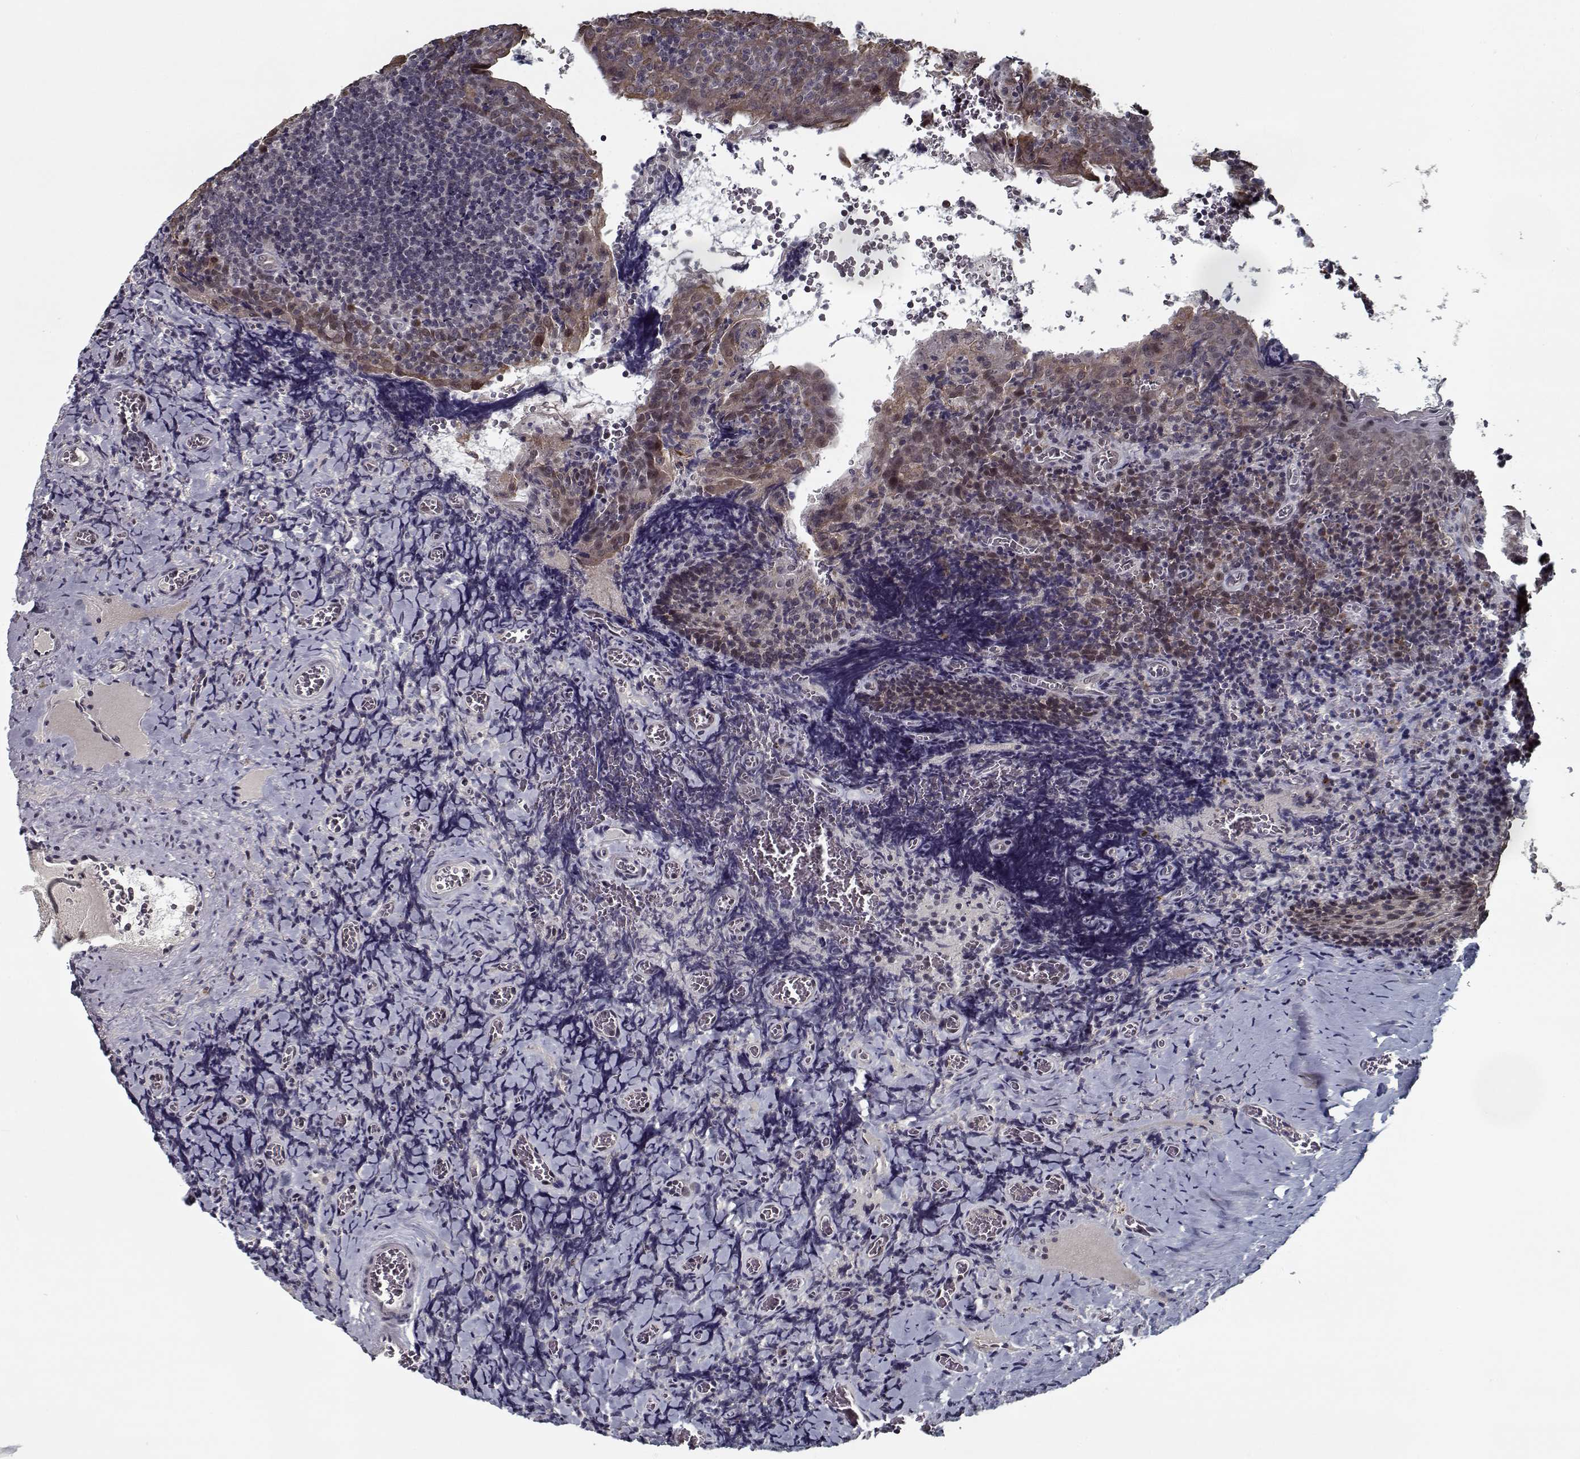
{"staining": {"intensity": "negative", "quantity": "none", "location": "none"}, "tissue": "tonsil", "cell_type": "Germinal center cells", "image_type": "normal", "snomed": [{"axis": "morphology", "description": "Normal tissue, NOS"}, {"axis": "morphology", "description": "Inflammation, NOS"}, {"axis": "topography", "description": "Tonsil"}], "caption": "Tonsil was stained to show a protein in brown. There is no significant staining in germinal center cells. (Stains: DAB (3,3'-diaminobenzidine) immunohistochemistry (IHC) with hematoxylin counter stain, Microscopy: brightfield microscopy at high magnification).", "gene": "NLK", "patient": {"sex": "female", "age": 31}}